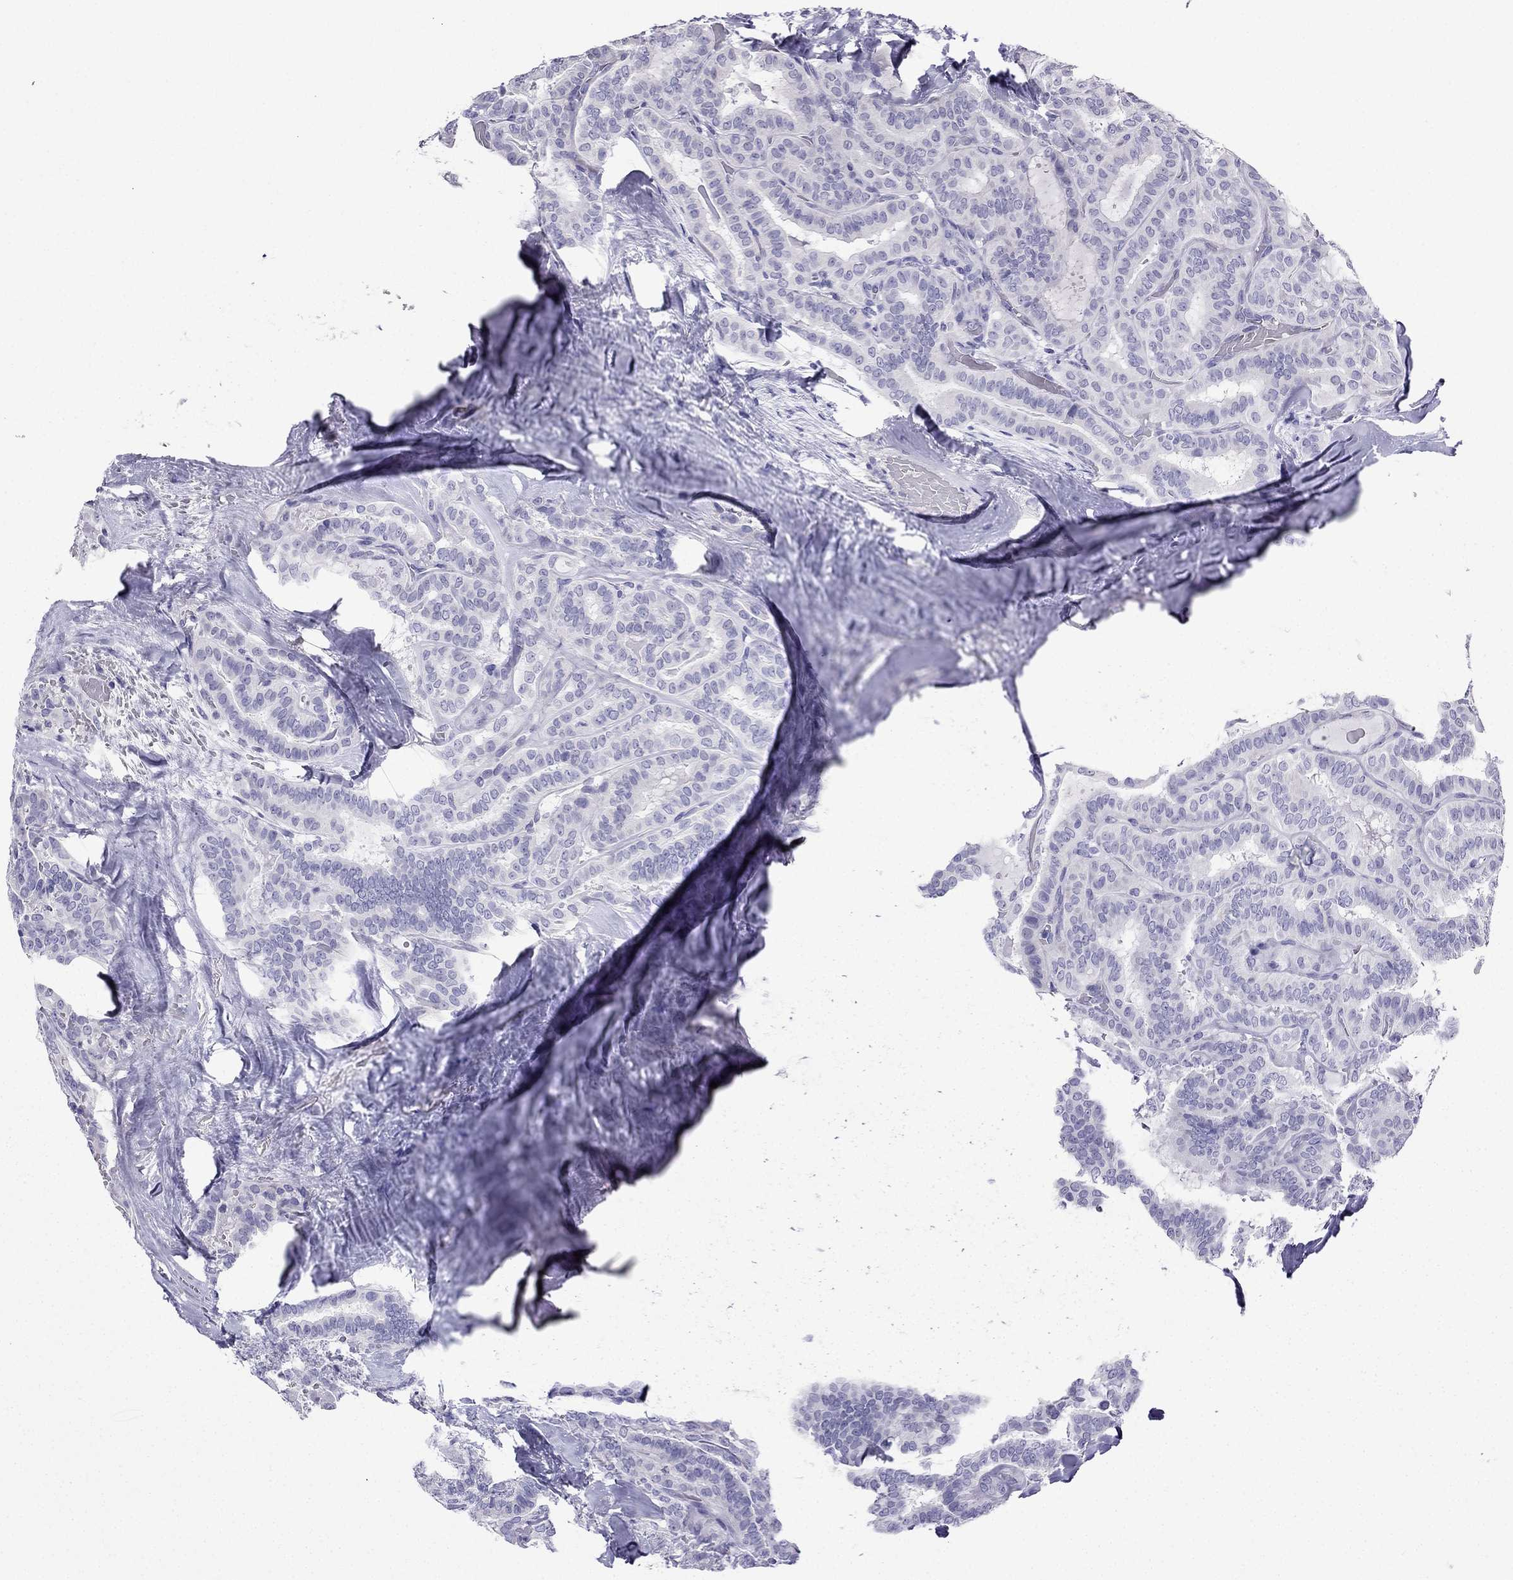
{"staining": {"intensity": "negative", "quantity": "none", "location": "none"}, "tissue": "thyroid cancer", "cell_type": "Tumor cells", "image_type": "cancer", "snomed": [{"axis": "morphology", "description": "Papillary adenocarcinoma, NOS"}, {"axis": "topography", "description": "Thyroid gland"}], "caption": "Histopathology image shows no significant protein positivity in tumor cells of papillary adenocarcinoma (thyroid).", "gene": "KCNJ10", "patient": {"sex": "female", "age": 39}}